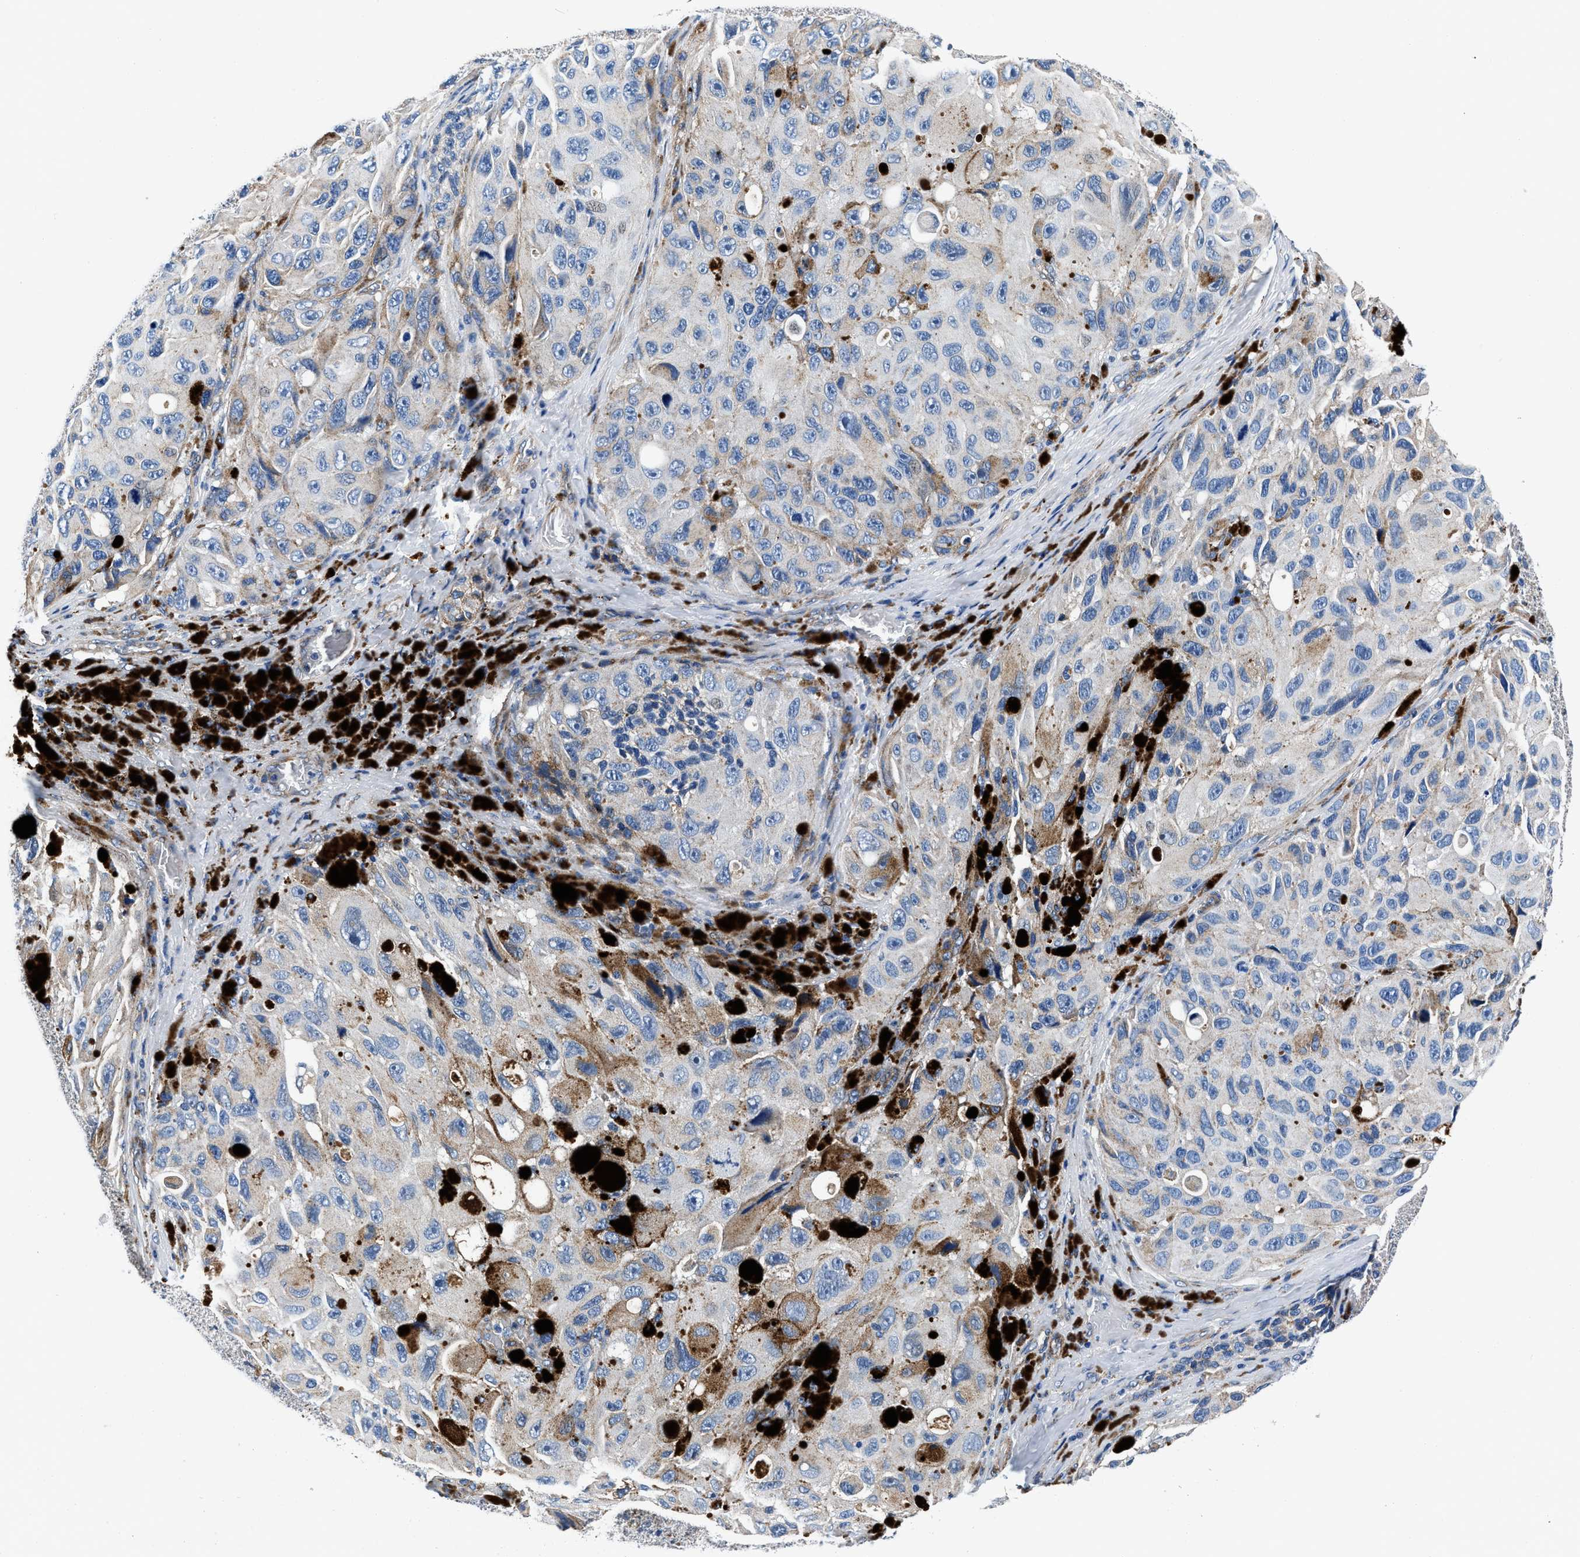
{"staining": {"intensity": "moderate", "quantity": "<25%", "location": "cytoplasmic/membranous"}, "tissue": "melanoma", "cell_type": "Tumor cells", "image_type": "cancer", "snomed": [{"axis": "morphology", "description": "Malignant melanoma, NOS"}, {"axis": "topography", "description": "Skin"}], "caption": "DAB immunohistochemical staining of human melanoma demonstrates moderate cytoplasmic/membranous protein expression in about <25% of tumor cells.", "gene": "DAG1", "patient": {"sex": "female", "age": 73}}